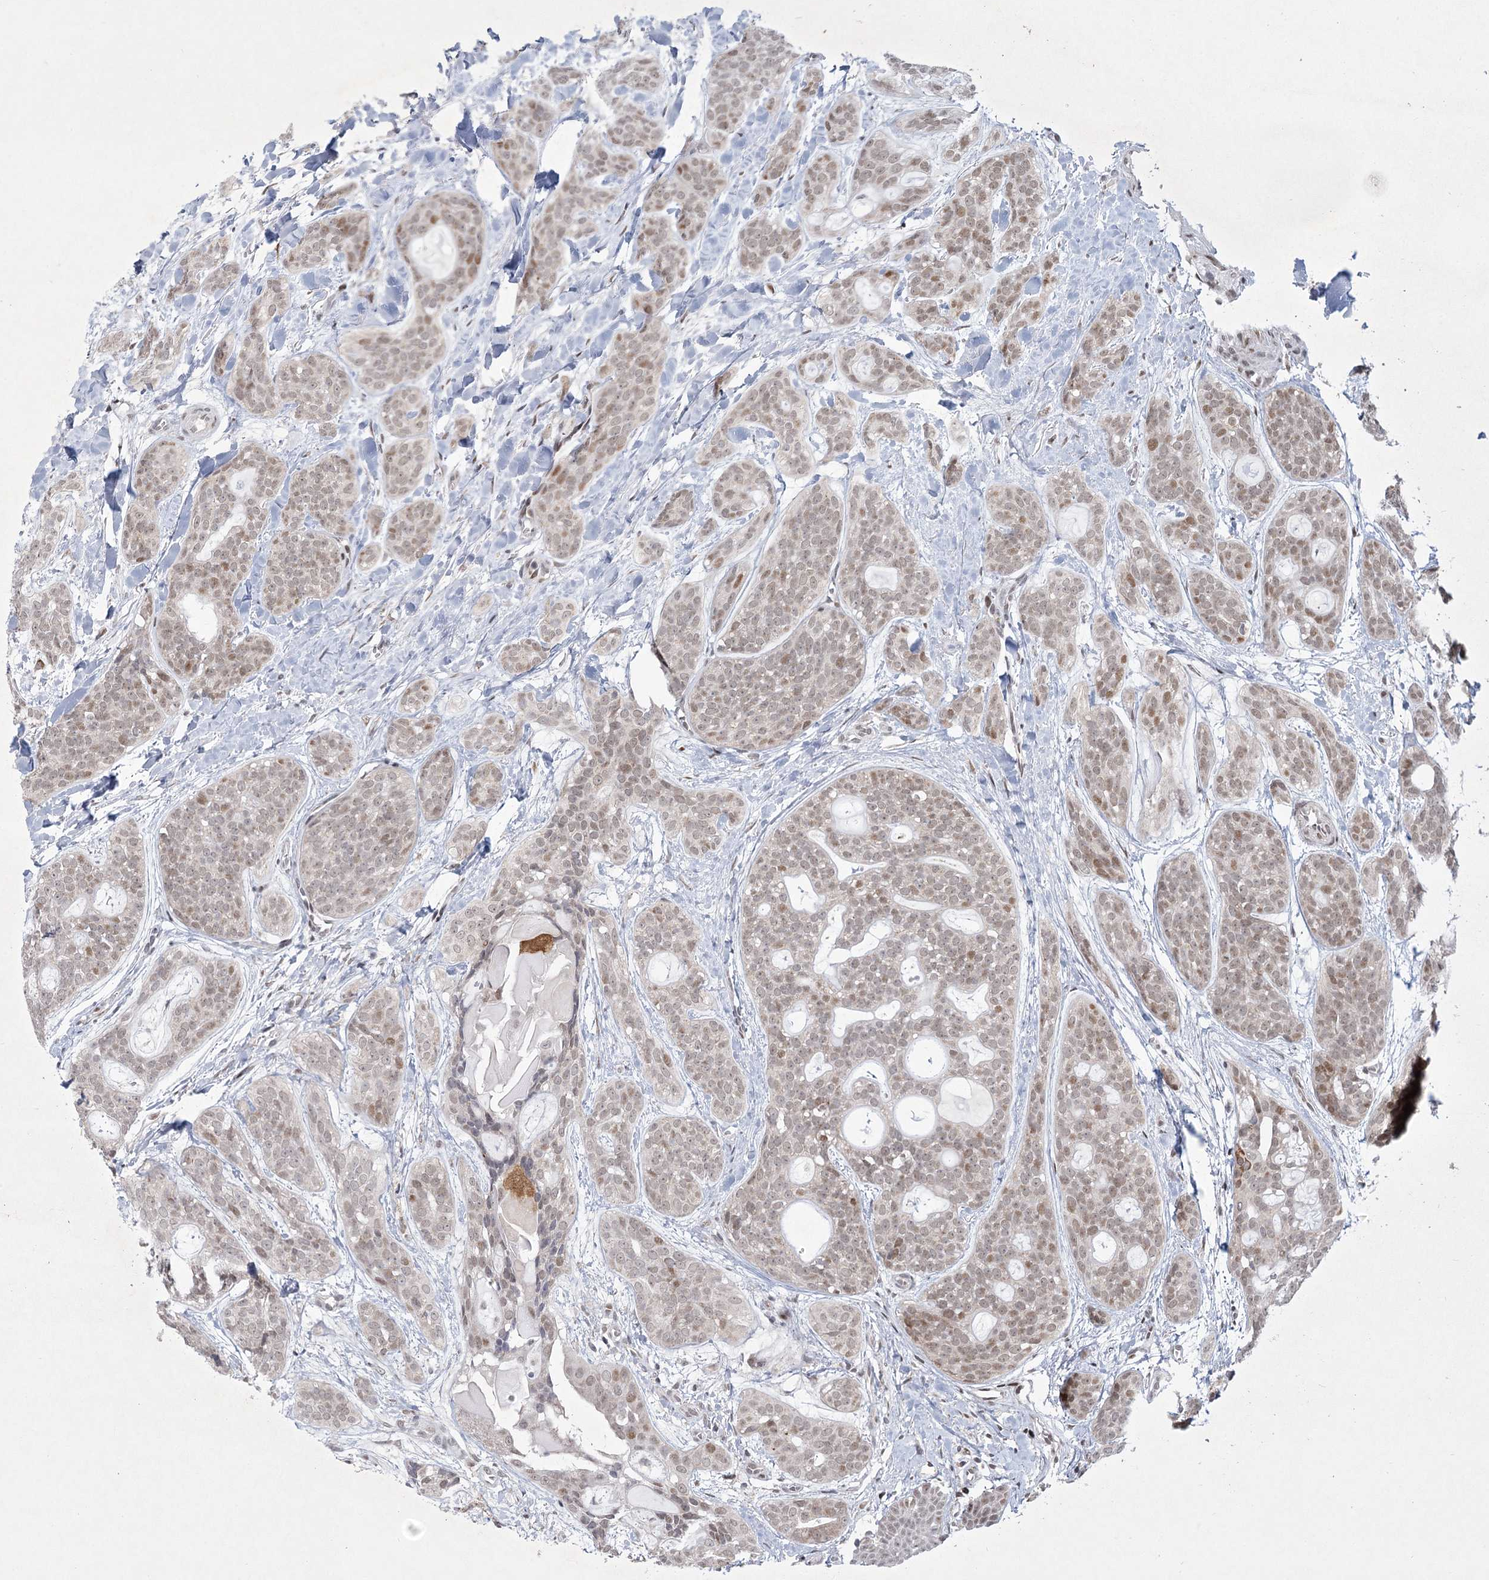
{"staining": {"intensity": "weak", "quantity": ">75%", "location": "cytoplasmic/membranous,nuclear"}, "tissue": "head and neck cancer", "cell_type": "Tumor cells", "image_type": "cancer", "snomed": [{"axis": "morphology", "description": "Adenocarcinoma, NOS"}, {"axis": "topography", "description": "Head-Neck"}], "caption": "DAB (3,3'-diaminobenzidine) immunohistochemical staining of head and neck cancer (adenocarcinoma) exhibits weak cytoplasmic/membranous and nuclear protein expression in approximately >75% of tumor cells. (brown staining indicates protein expression, while blue staining denotes nuclei).", "gene": "CIB4", "patient": {"sex": "male", "age": 66}}